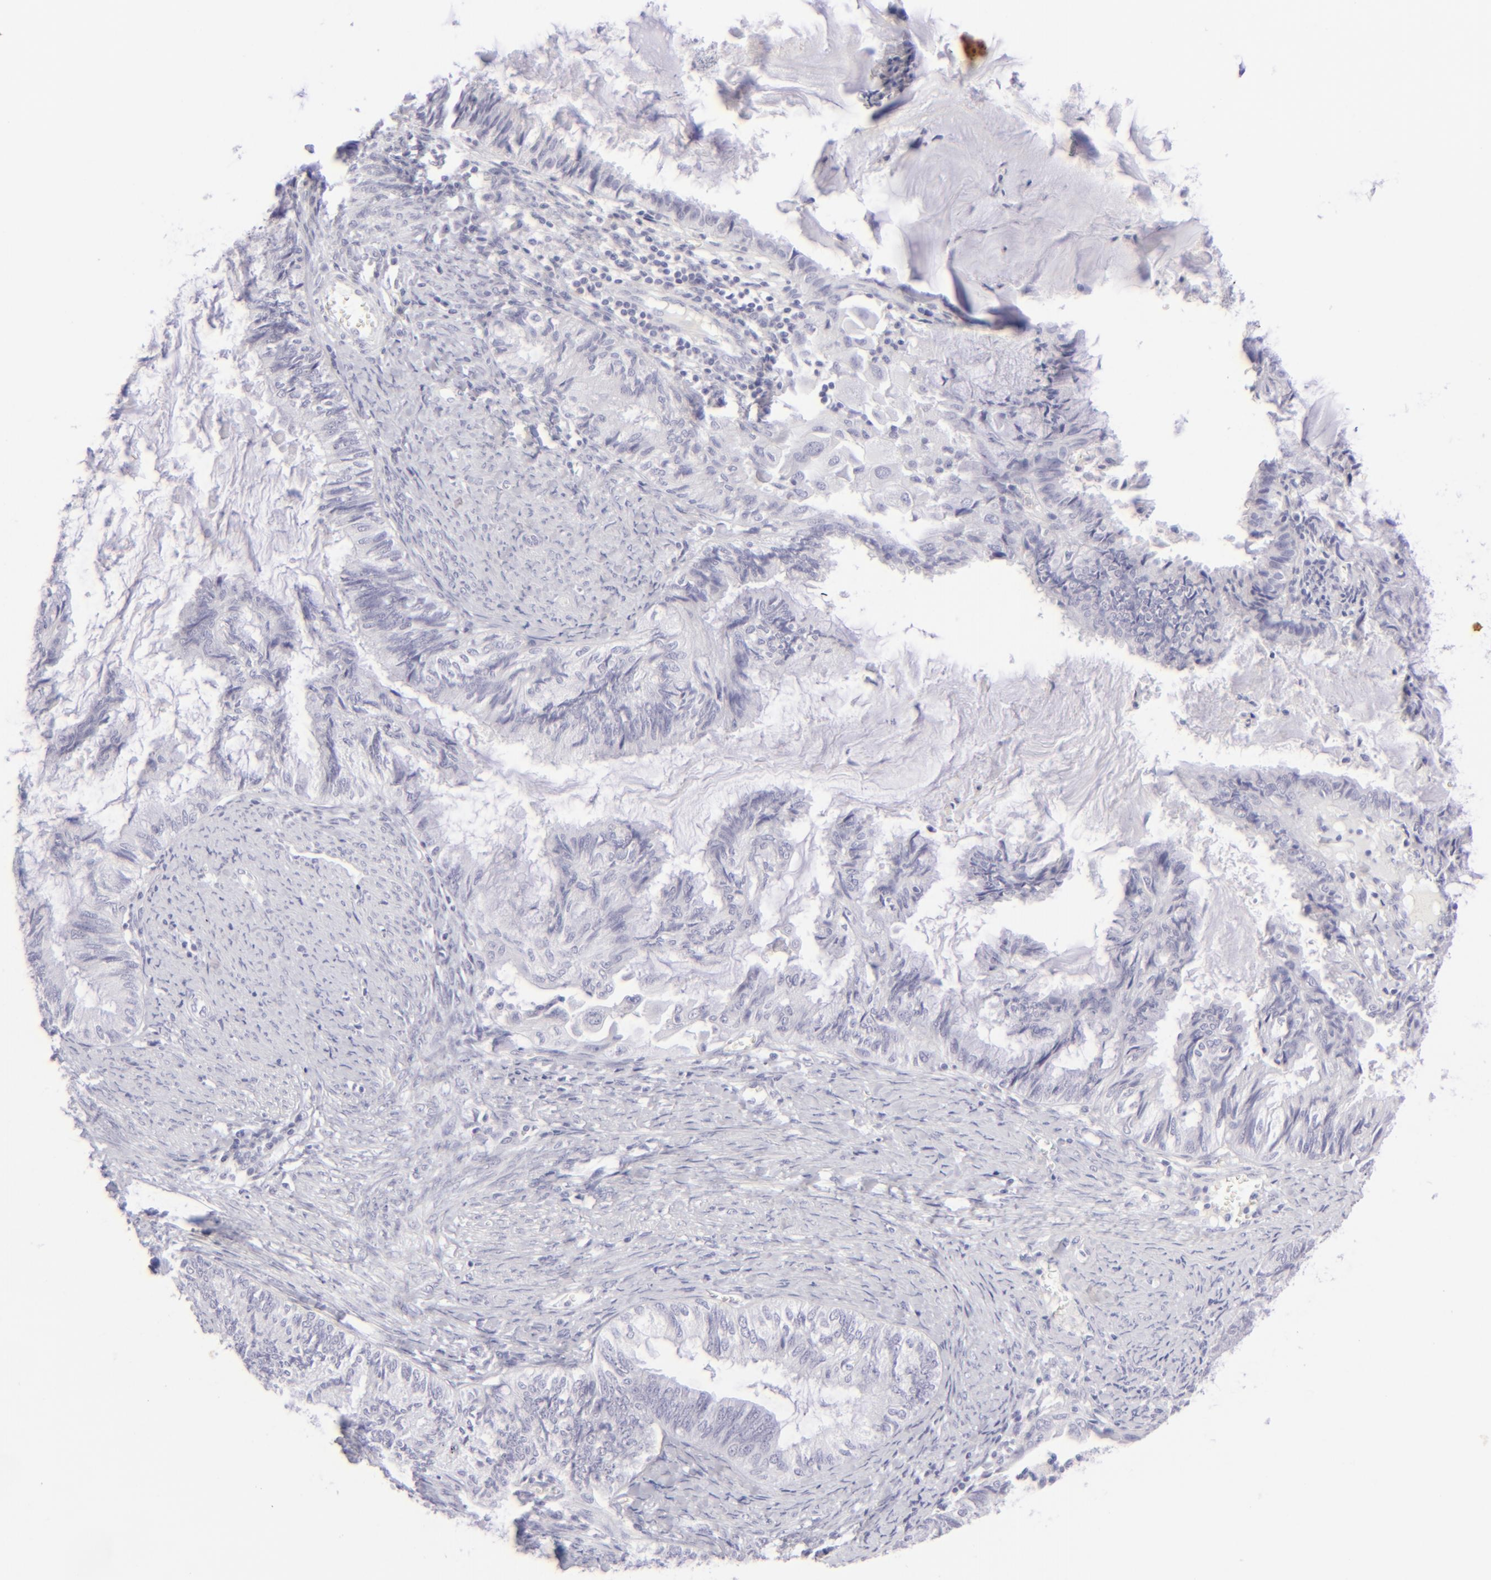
{"staining": {"intensity": "negative", "quantity": "none", "location": "none"}, "tissue": "endometrial cancer", "cell_type": "Tumor cells", "image_type": "cancer", "snomed": [{"axis": "morphology", "description": "Adenocarcinoma, NOS"}, {"axis": "topography", "description": "Endometrium"}], "caption": "Immunohistochemistry (IHC) image of neoplastic tissue: adenocarcinoma (endometrial) stained with DAB (3,3'-diaminobenzidine) demonstrates no significant protein positivity in tumor cells.", "gene": "FCER2", "patient": {"sex": "female", "age": 86}}